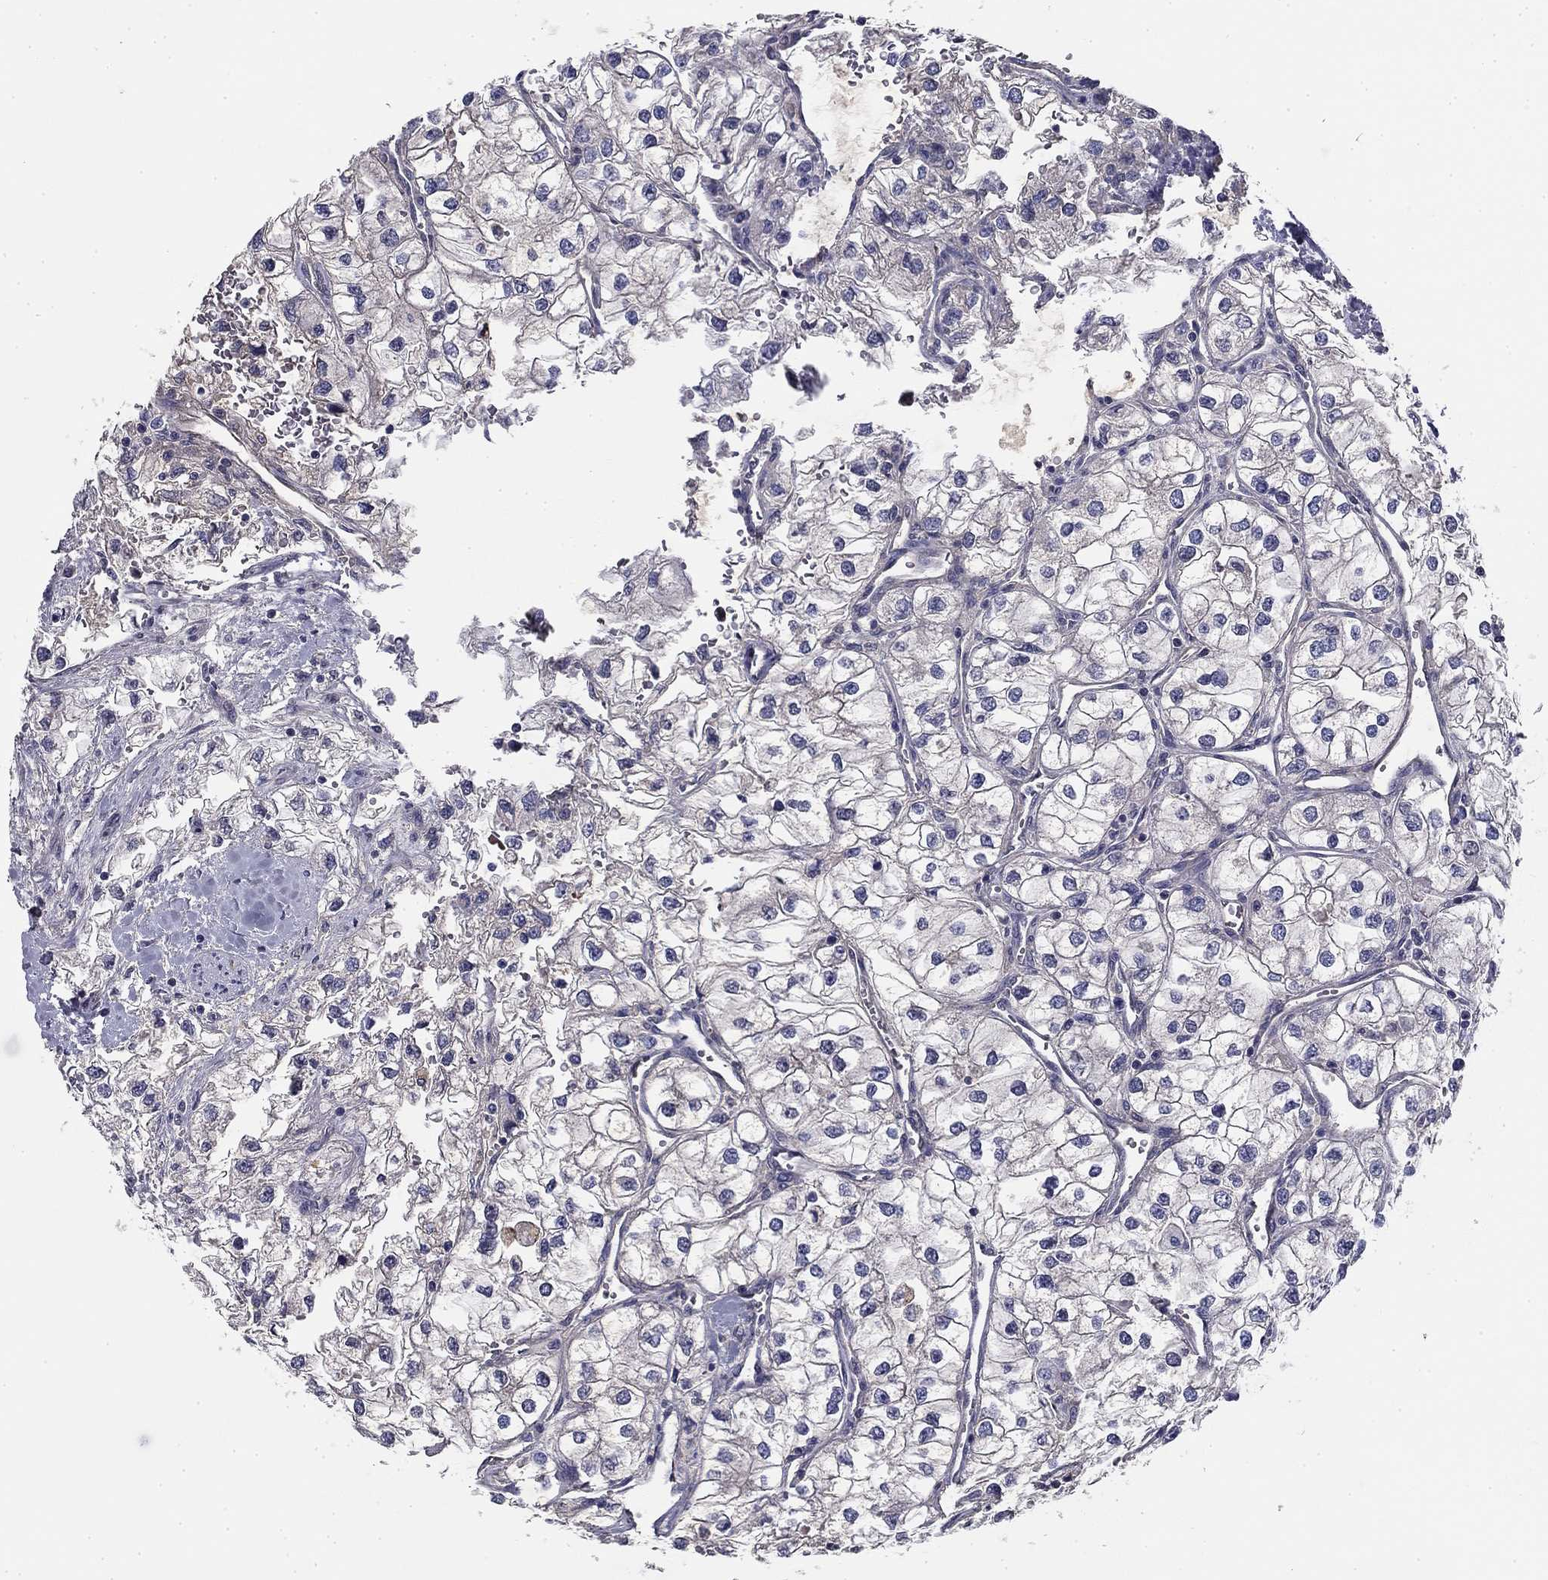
{"staining": {"intensity": "negative", "quantity": "none", "location": "none"}, "tissue": "renal cancer", "cell_type": "Tumor cells", "image_type": "cancer", "snomed": [{"axis": "morphology", "description": "Adenocarcinoma, NOS"}, {"axis": "topography", "description": "Kidney"}], "caption": "High magnification brightfield microscopy of renal cancer (adenocarcinoma) stained with DAB (brown) and counterstained with hematoxylin (blue): tumor cells show no significant positivity.", "gene": "CPLX4", "patient": {"sex": "male", "age": 59}}